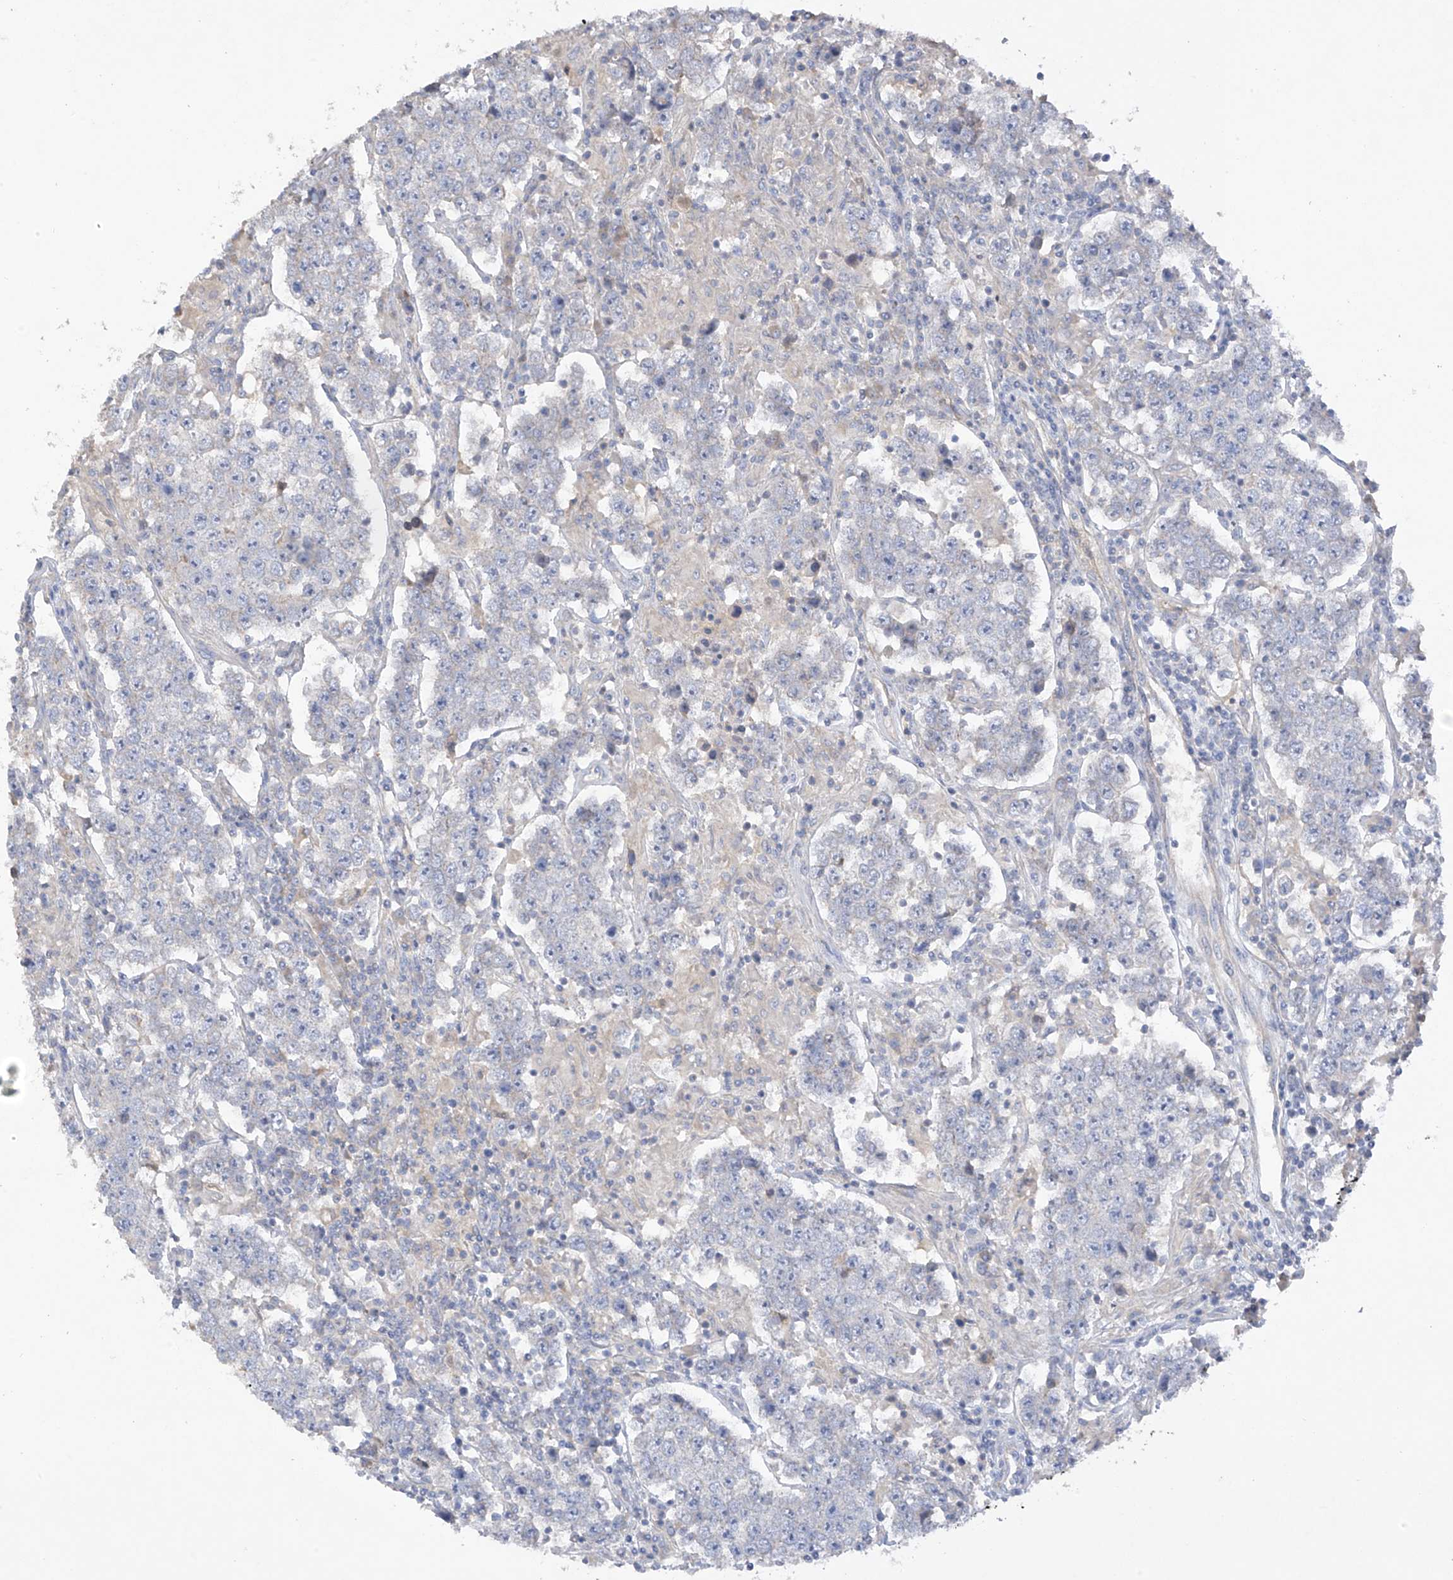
{"staining": {"intensity": "negative", "quantity": "none", "location": "none"}, "tissue": "testis cancer", "cell_type": "Tumor cells", "image_type": "cancer", "snomed": [{"axis": "morphology", "description": "Normal tissue, NOS"}, {"axis": "morphology", "description": "Urothelial carcinoma, High grade"}, {"axis": "morphology", "description": "Seminoma, NOS"}, {"axis": "morphology", "description": "Carcinoma, Embryonal, NOS"}, {"axis": "topography", "description": "Urinary bladder"}, {"axis": "topography", "description": "Testis"}], "caption": "Human testis cancer (embryonal carcinoma) stained for a protein using IHC shows no staining in tumor cells.", "gene": "PRSS12", "patient": {"sex": "male", "age": 41}}